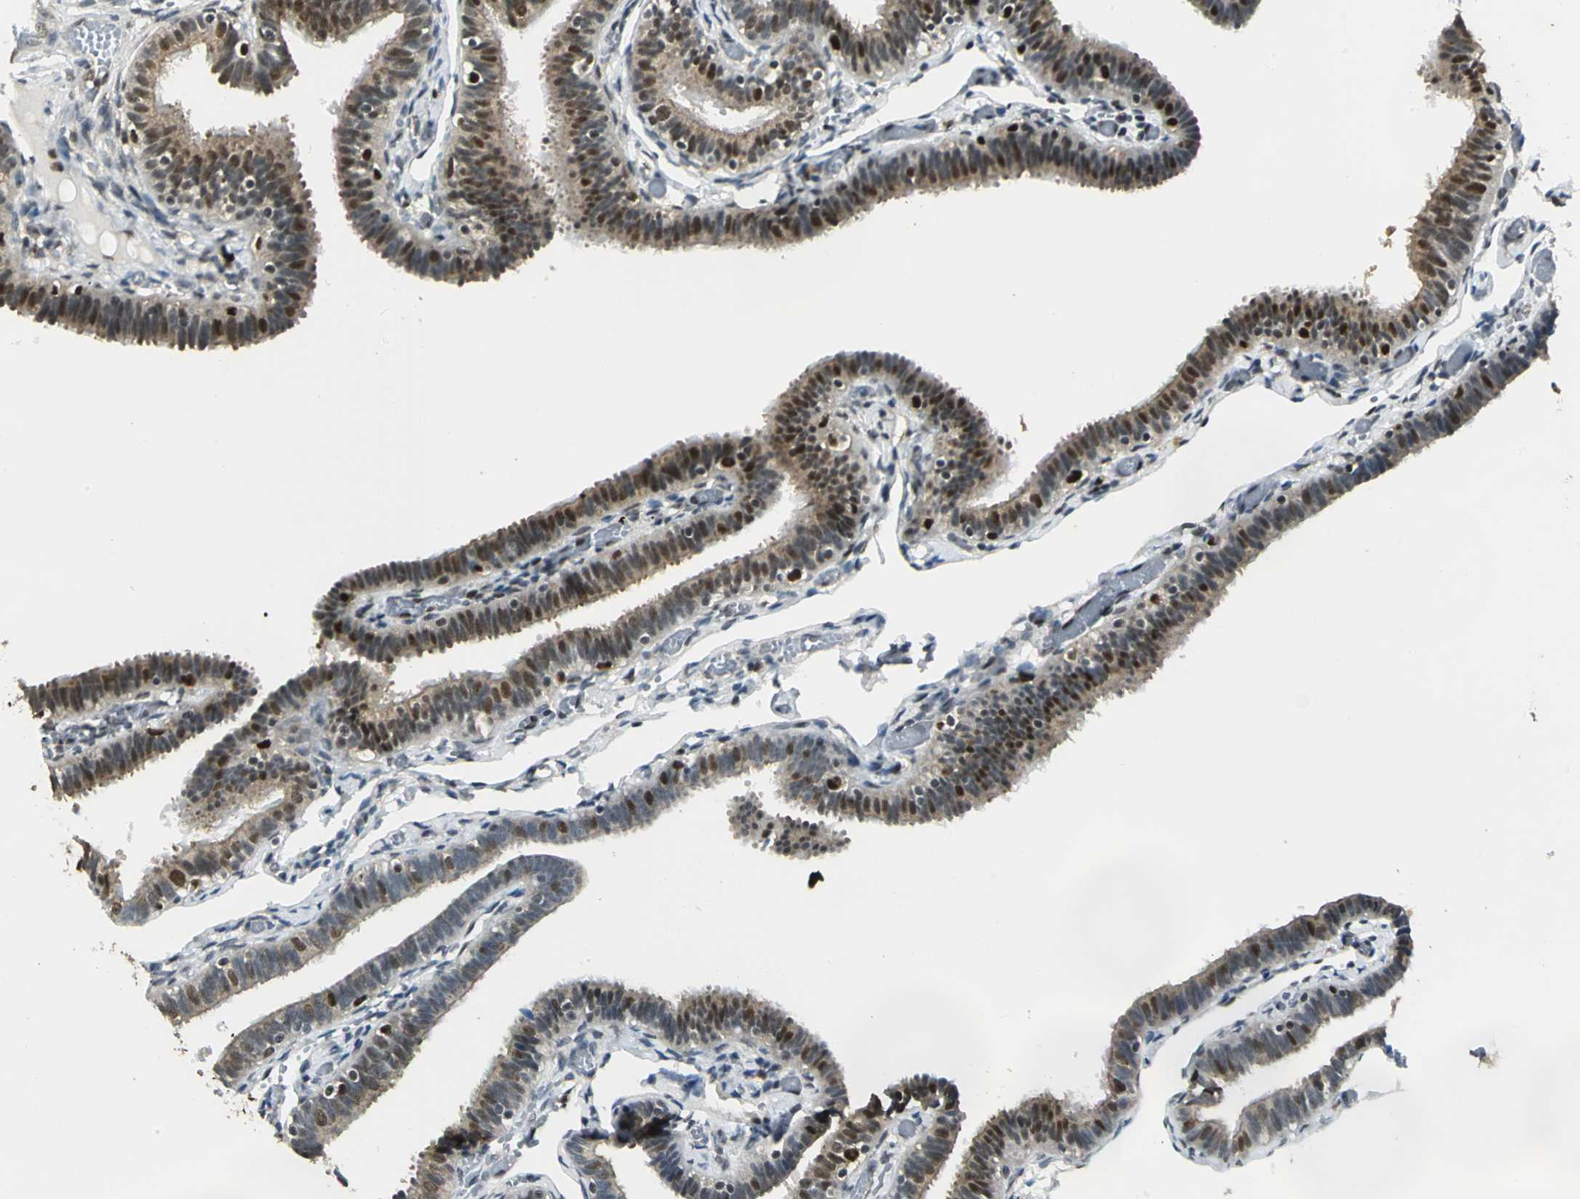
{"staining": {"intensity": "moderate", "quantity": "25%-75%", "location": "cytoplasmic/membranous,nuclear"}, "tissue": "fallopian tube", "cell_type": "Glandular cells", "image_type": "normal", "snomed": [{"axis": "morphology", "description": "Normal tissue, NOS"}, {"axis": "topography", "description": "Fallopian tube"}], "caption": "Moderate cytoplasmic/membranous,nuclear expression for a protein is identified in about 25%-75% of glandular cells of unremarkable fallopian tube using IHC.", "gene": "DDX5", "patient": {"sex": "female", "age": 46}}